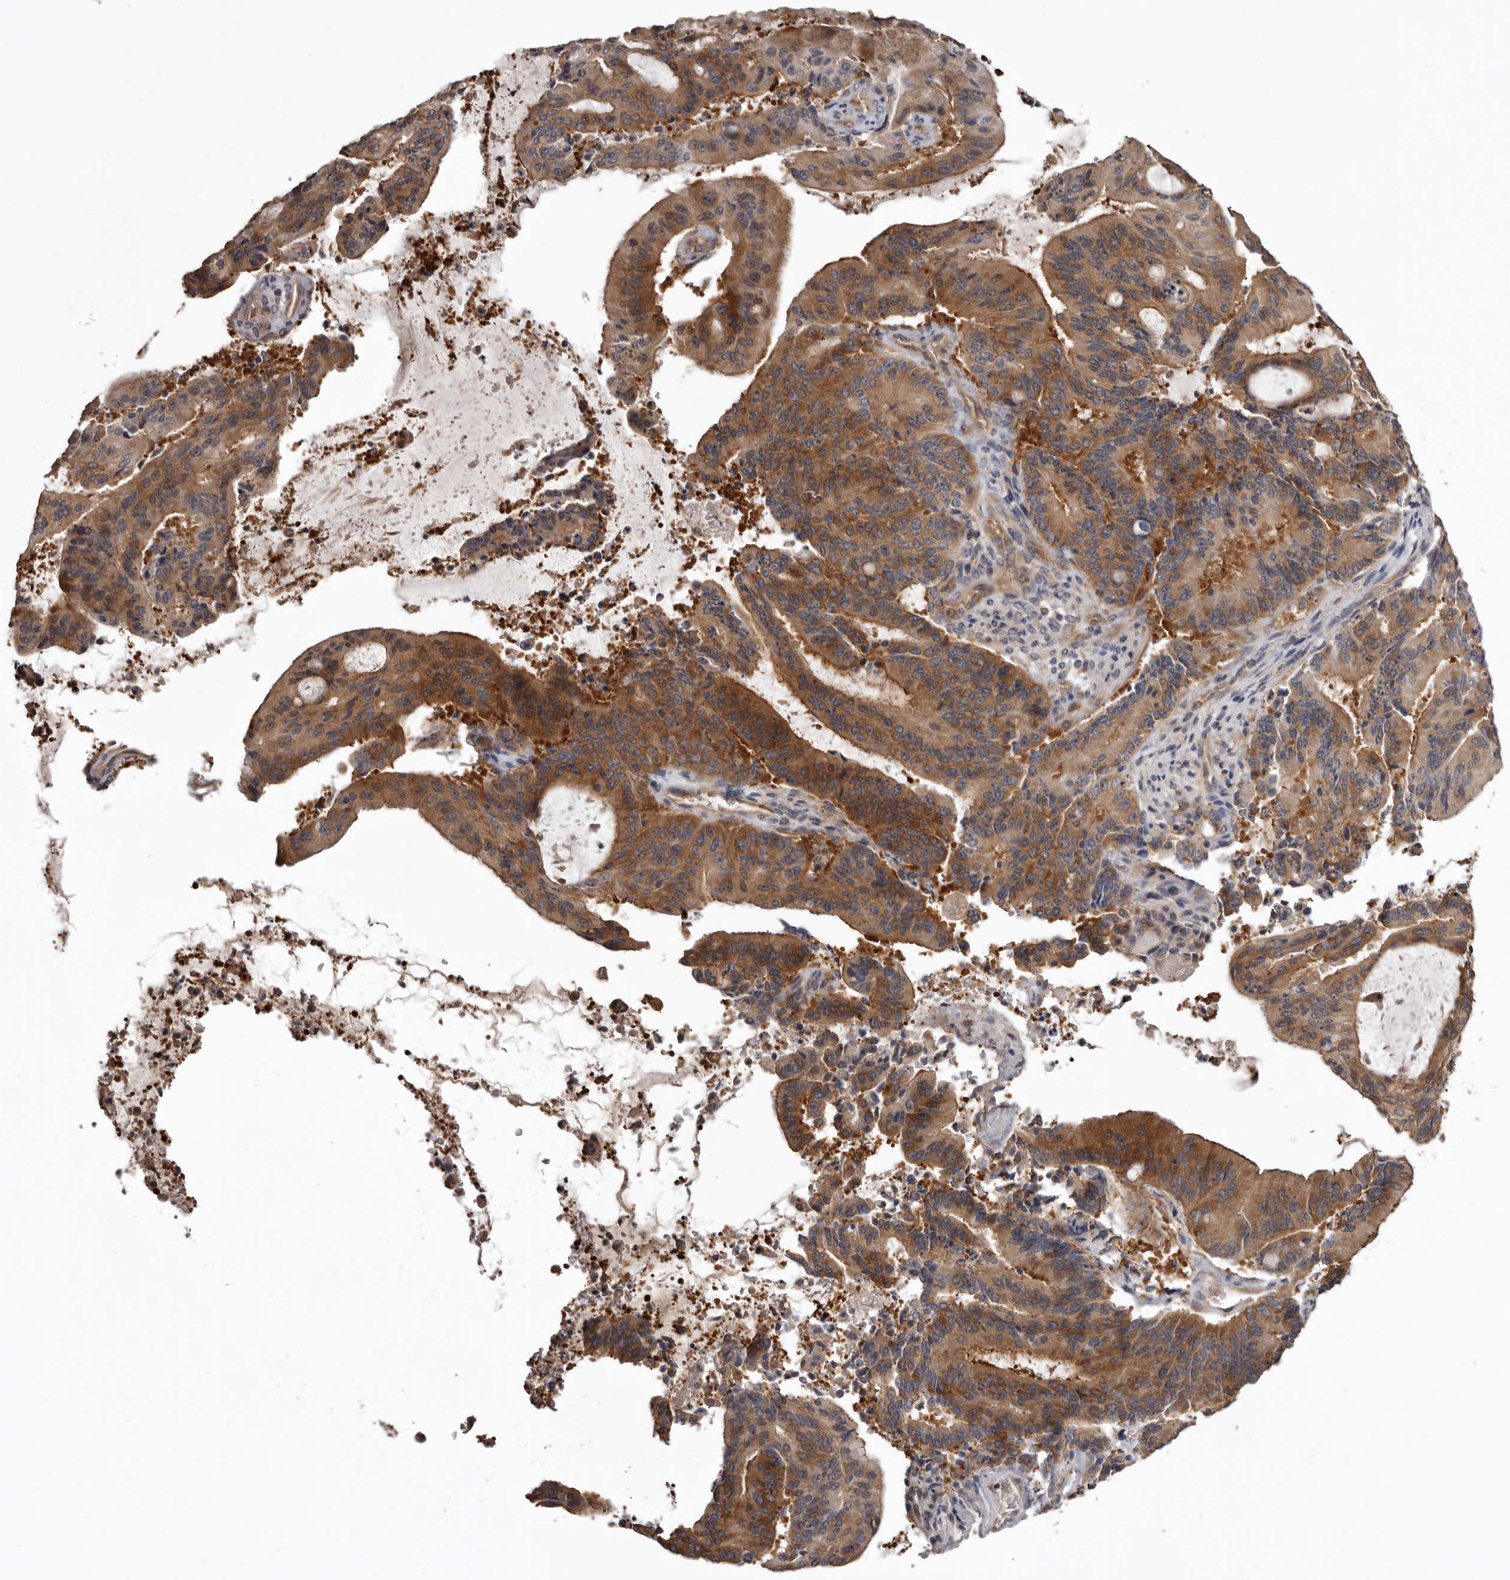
{"staining": {"intensity": "moderate", "quantity": ">75%", "location": "cytoplasmic/membranous"}, "tissue": "liver cancer", "cell_type": "Tumor cells", "image_type": "cancer", "snomed": [{"axis": "morphology", "description": "Normal tissue, NOS"}, {"axis": "morphology", "description": "Cholangiocarcinoma"}, {"axis": "topography", "description": "Liver"}, {"axis": "topography", "description": "Peripheral nerve tissue"}], "caption": "Human liver cholangiocarcinoma stained for a protein (brown) demonstrates moderate cytoplasmic/membranous positive positivity in about >75% of tumor cells.", "gene": "DARS1", "patient": {"sex": "female", "age": 73}}